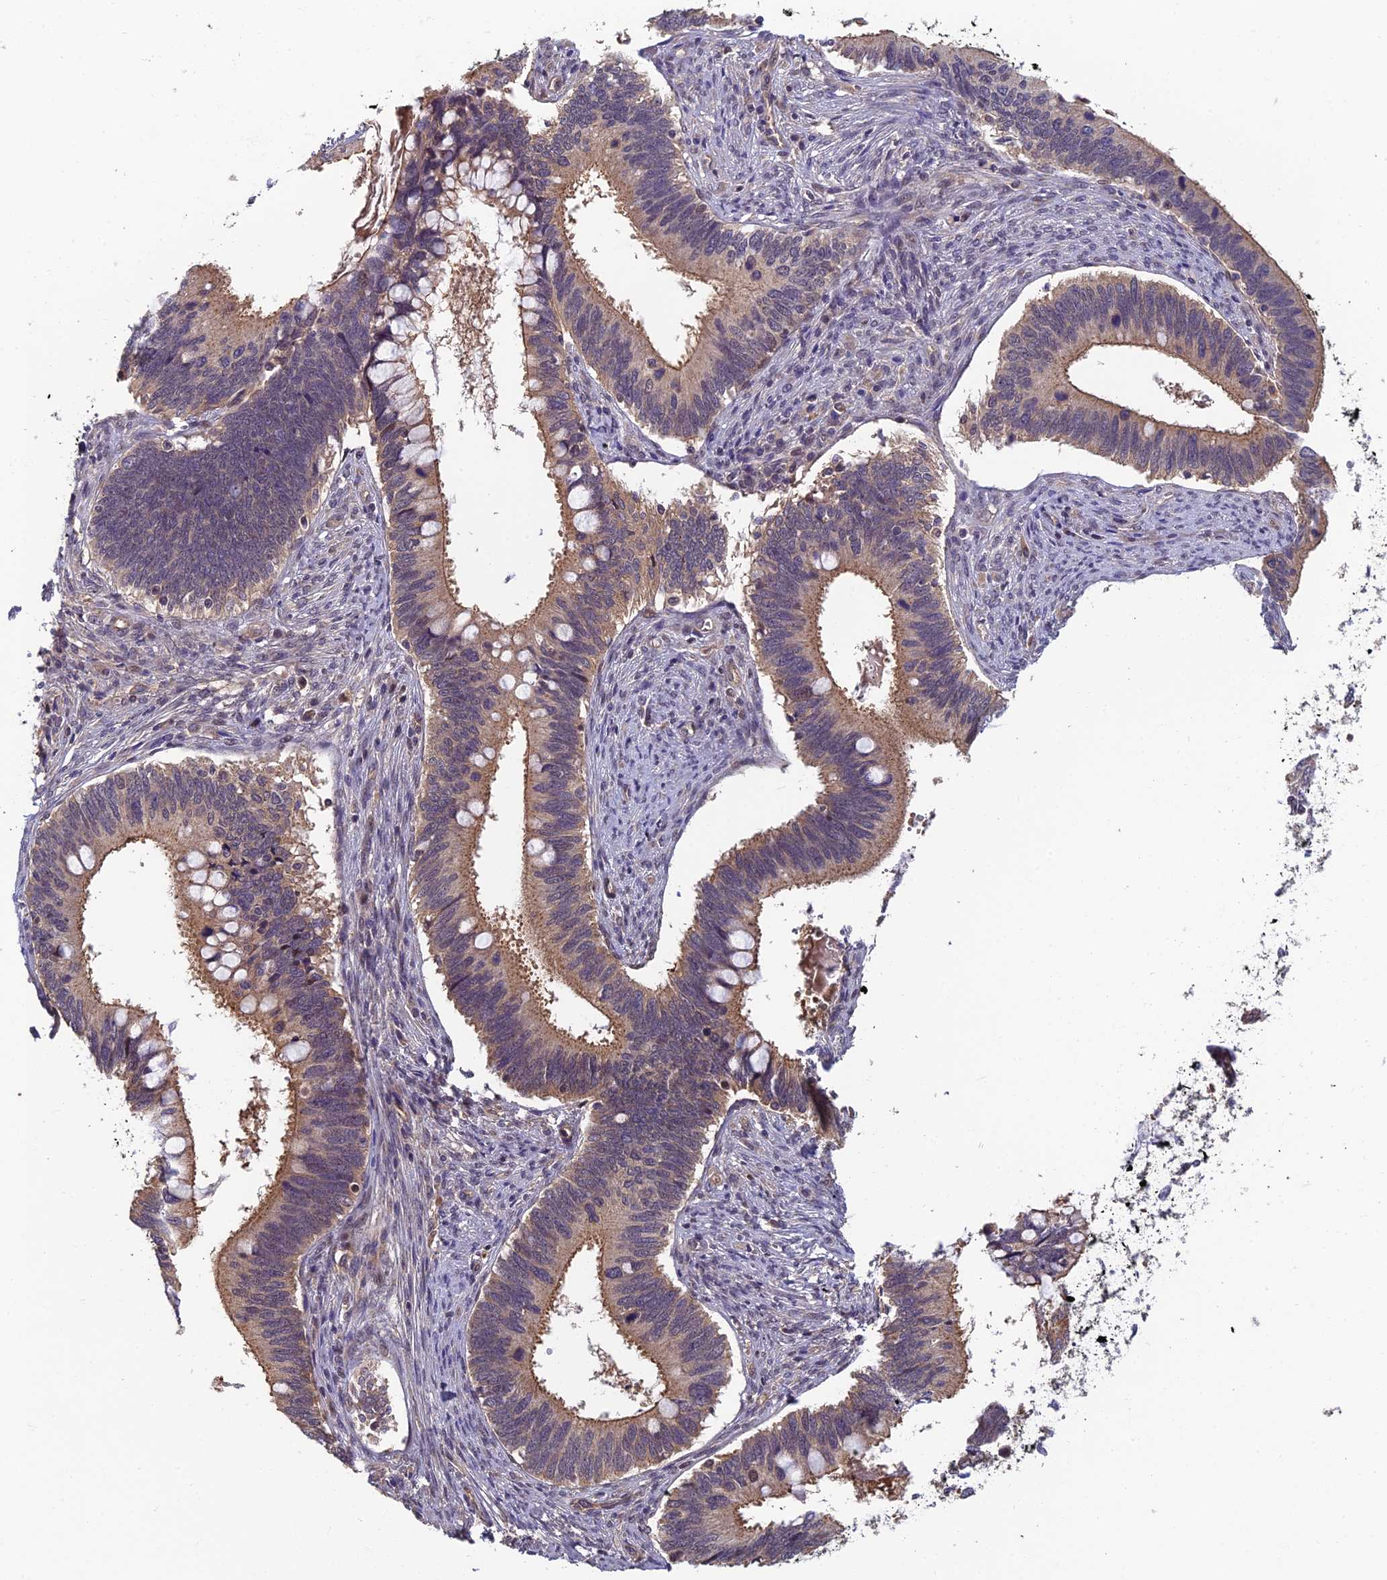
{"staining": {"intensity": "weak", "quantity": "25%-75%", "location": "cytoplasmic/membranous"}, "tissue": "cervical cancer", "cell_type": "Tumor cells", "image_type": "cancer", "snomed": [{"axis": "morphology", "description": "Adenocarcinoma, NOS"}, {"axis": "topography", "description": "Cervix"}], "caption": "IHC (DAB) staining of cervical cancer reveals weak cytoplasmic/membranous protein staining in about 25%-75% of tumor cells.", "gene": "PIKFYVE", "patient": {"sex": "female", "age": 42}}